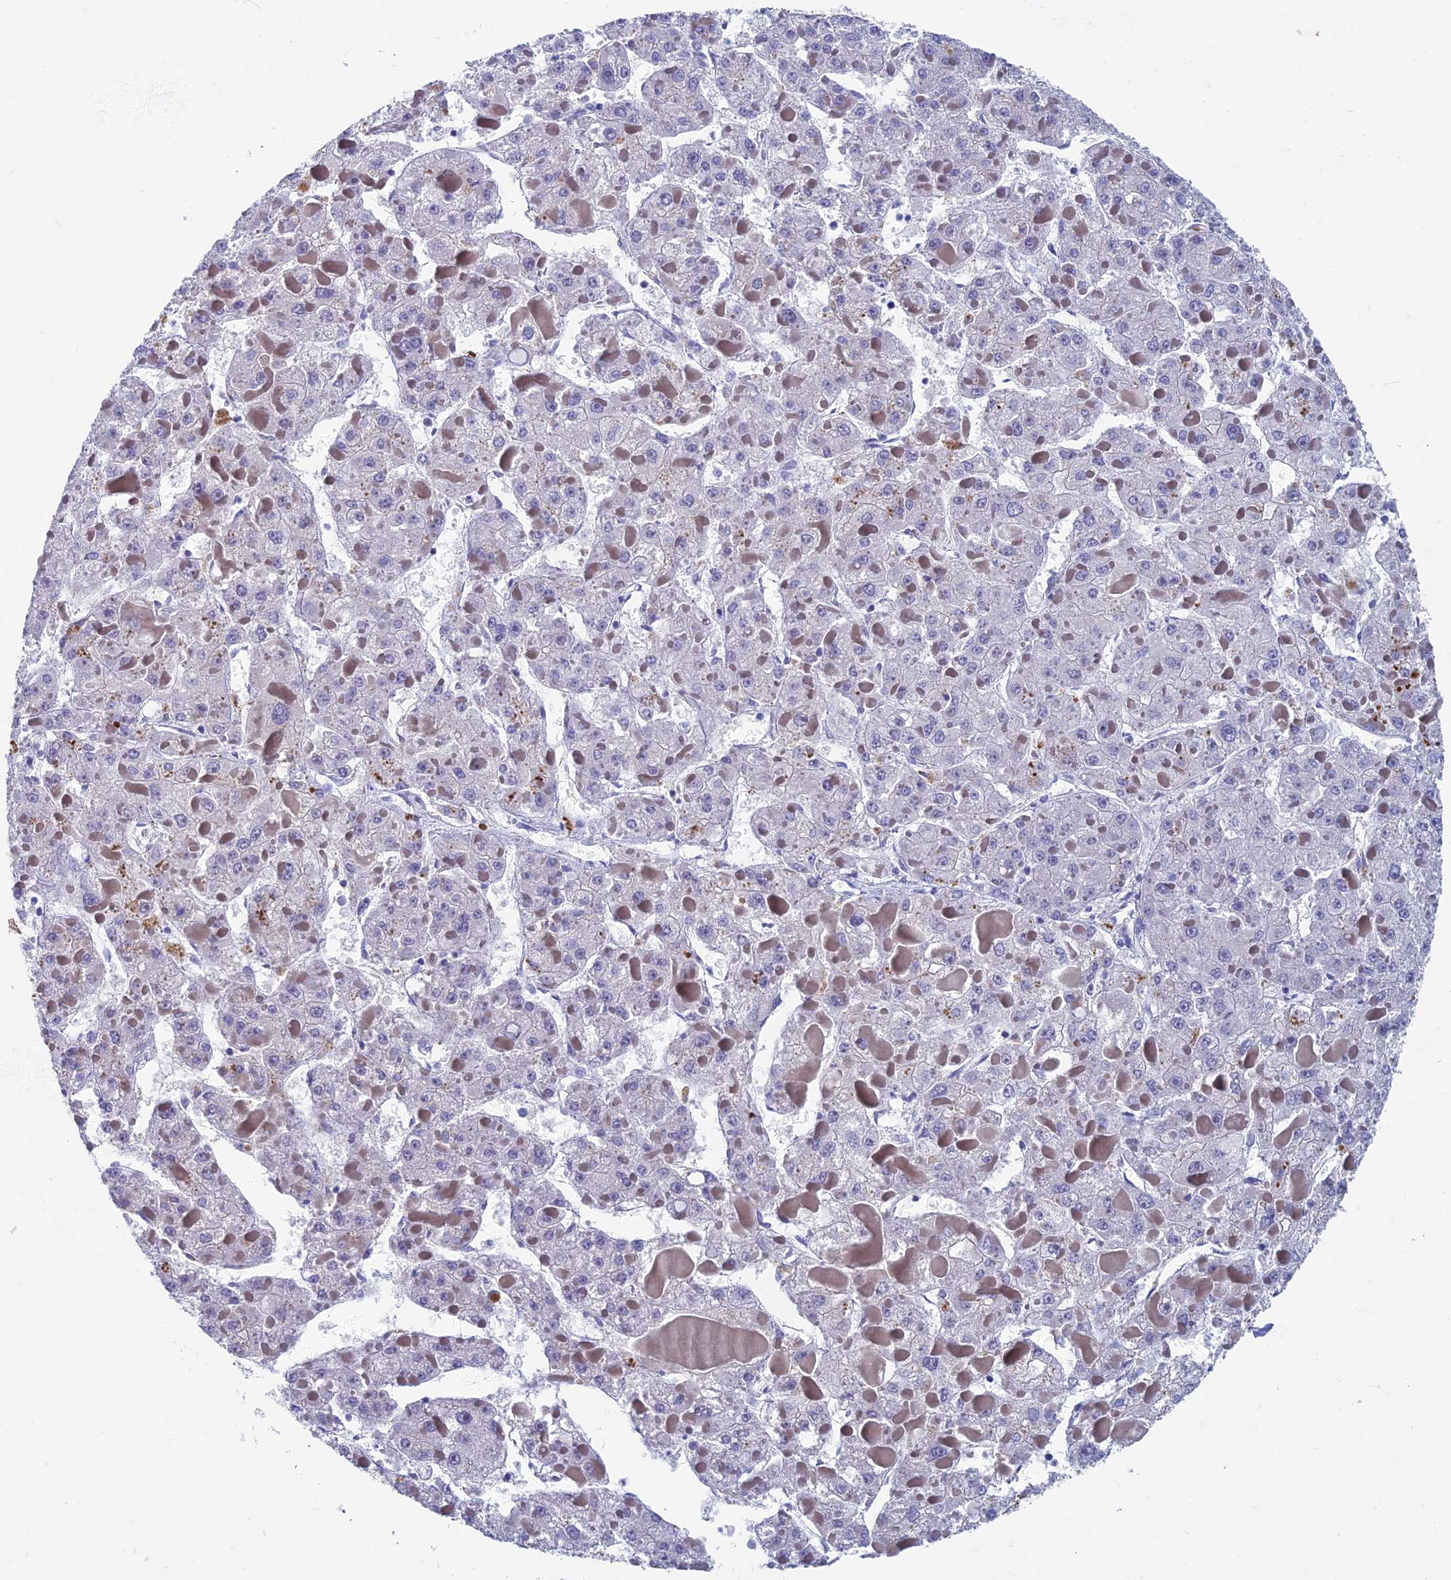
{"staining": {"intensity": "negative", "quantity": "none", "location": "none"}, "tissue": "liver cancer", "cell_type": "Tumor cells", "image_type": "cancer", "snomed": [{"axis": "morphology", "description": "Carcinoma, Hepatocellular, NOS"}, {"axis": "topography", "description": "Liver"}], "caption": "DAB (3,3'-diaminobenzidine) immunohistochemical staining of human liver cancer (hepatocellular carcinoma) exhibits no significant staining in tumor cells. Nuclei are stained in blue.", "gene": "OAT", "patient": {"sex": "female", "age": 73}}